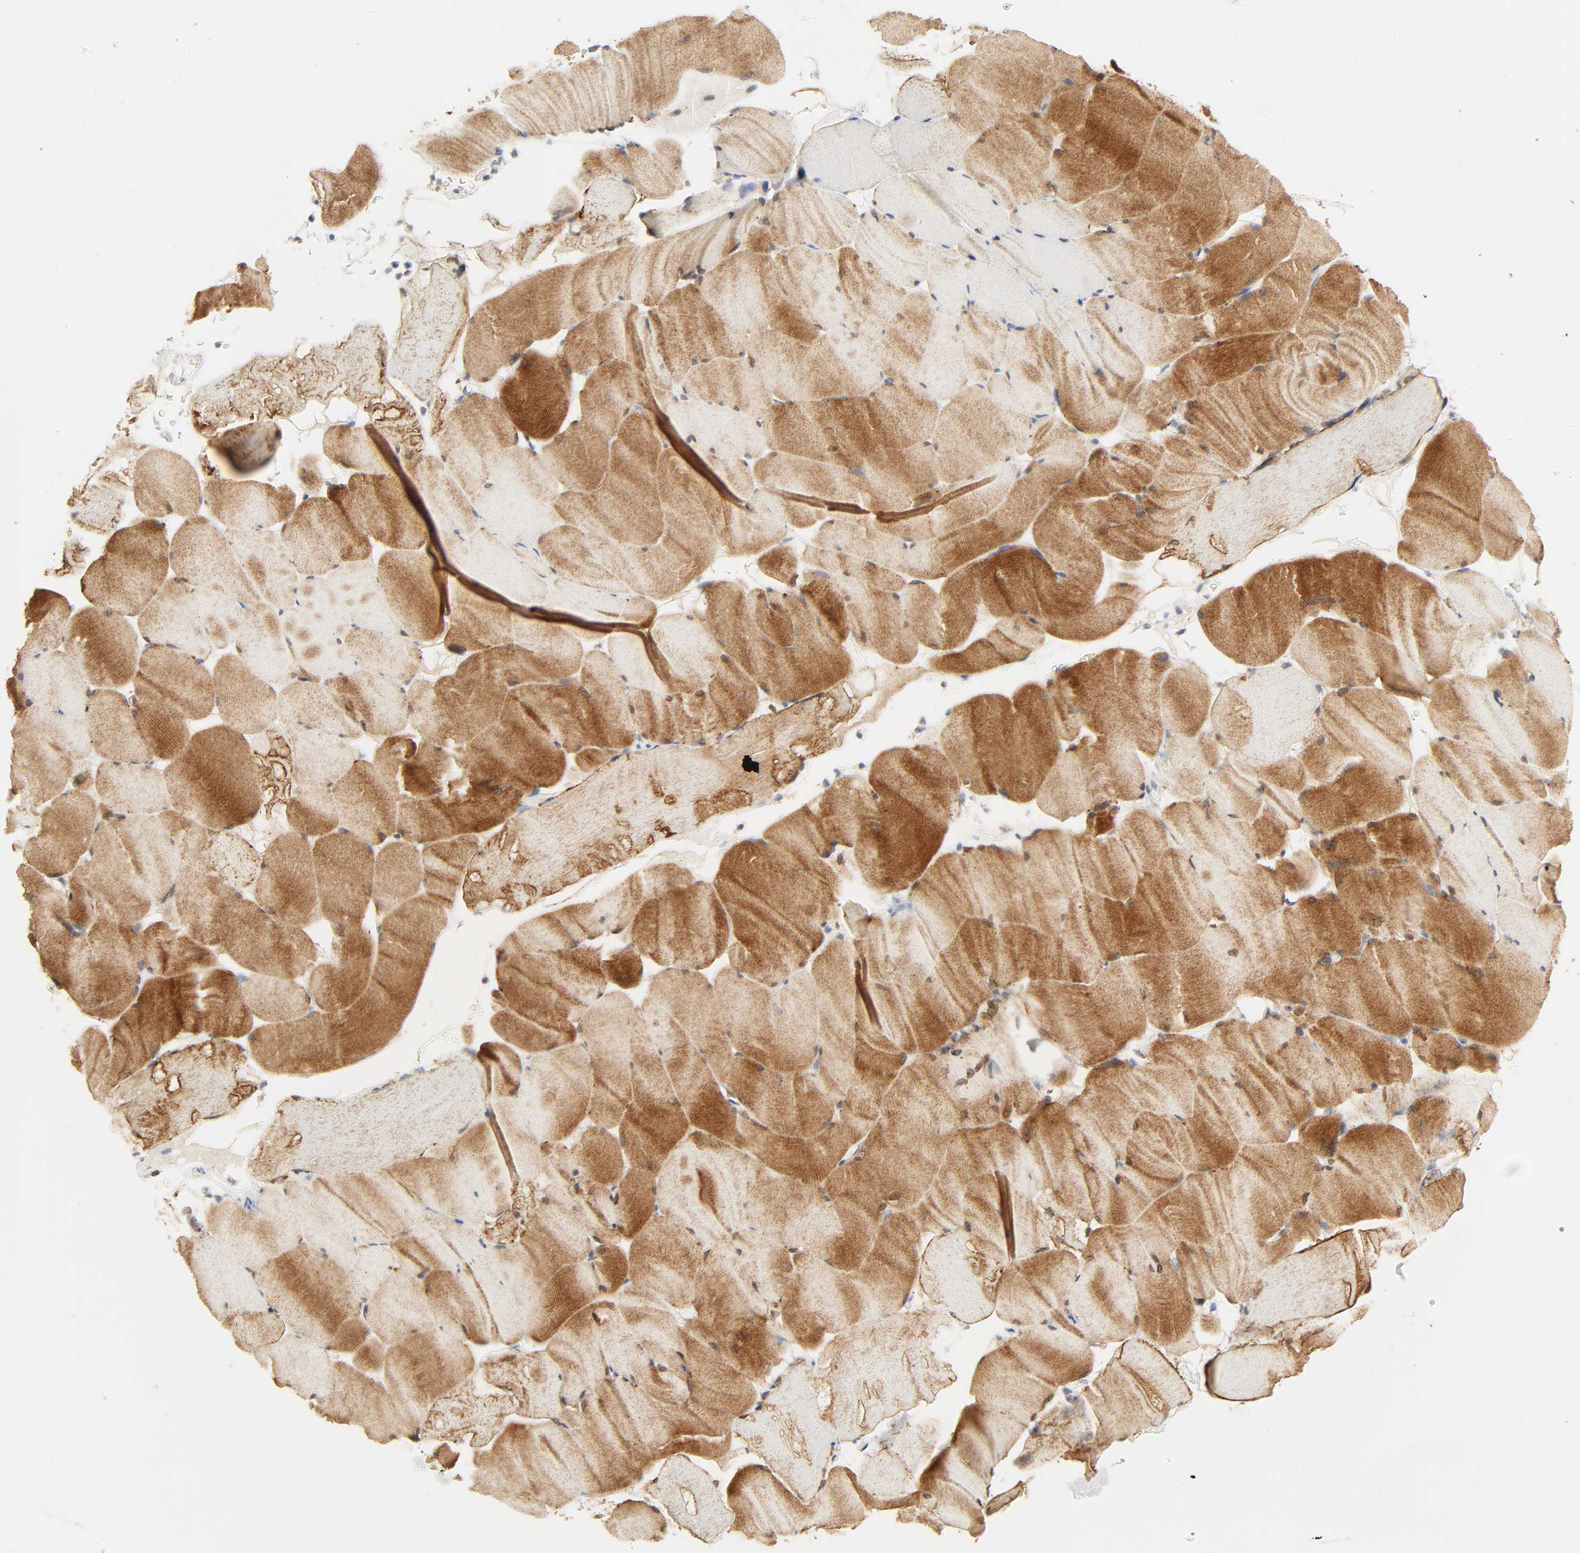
{"staining": {"intensity": "moderate", "quantity": ">75%", "location": "cytoplasmic/membranous"}, "tissue": "skeletal muscle", "cell_type": "Myocytes", "image_type": "normal", "snomed": [{"axis": "morphology", "description": "Normal tissue, NOS"}, {"axis": "topography", "description": "Skeletal muscle"}], "caption": "Myocytes reveal moderate cytoplasmic/membranous expression in about >75% of cells in unremarkable skeletal muscle. (brown staining indicates protein expression, while blue staining denotes nuclei).", "gene": "CAMK2A", "patient": {"sex": "male", "age": 62}}